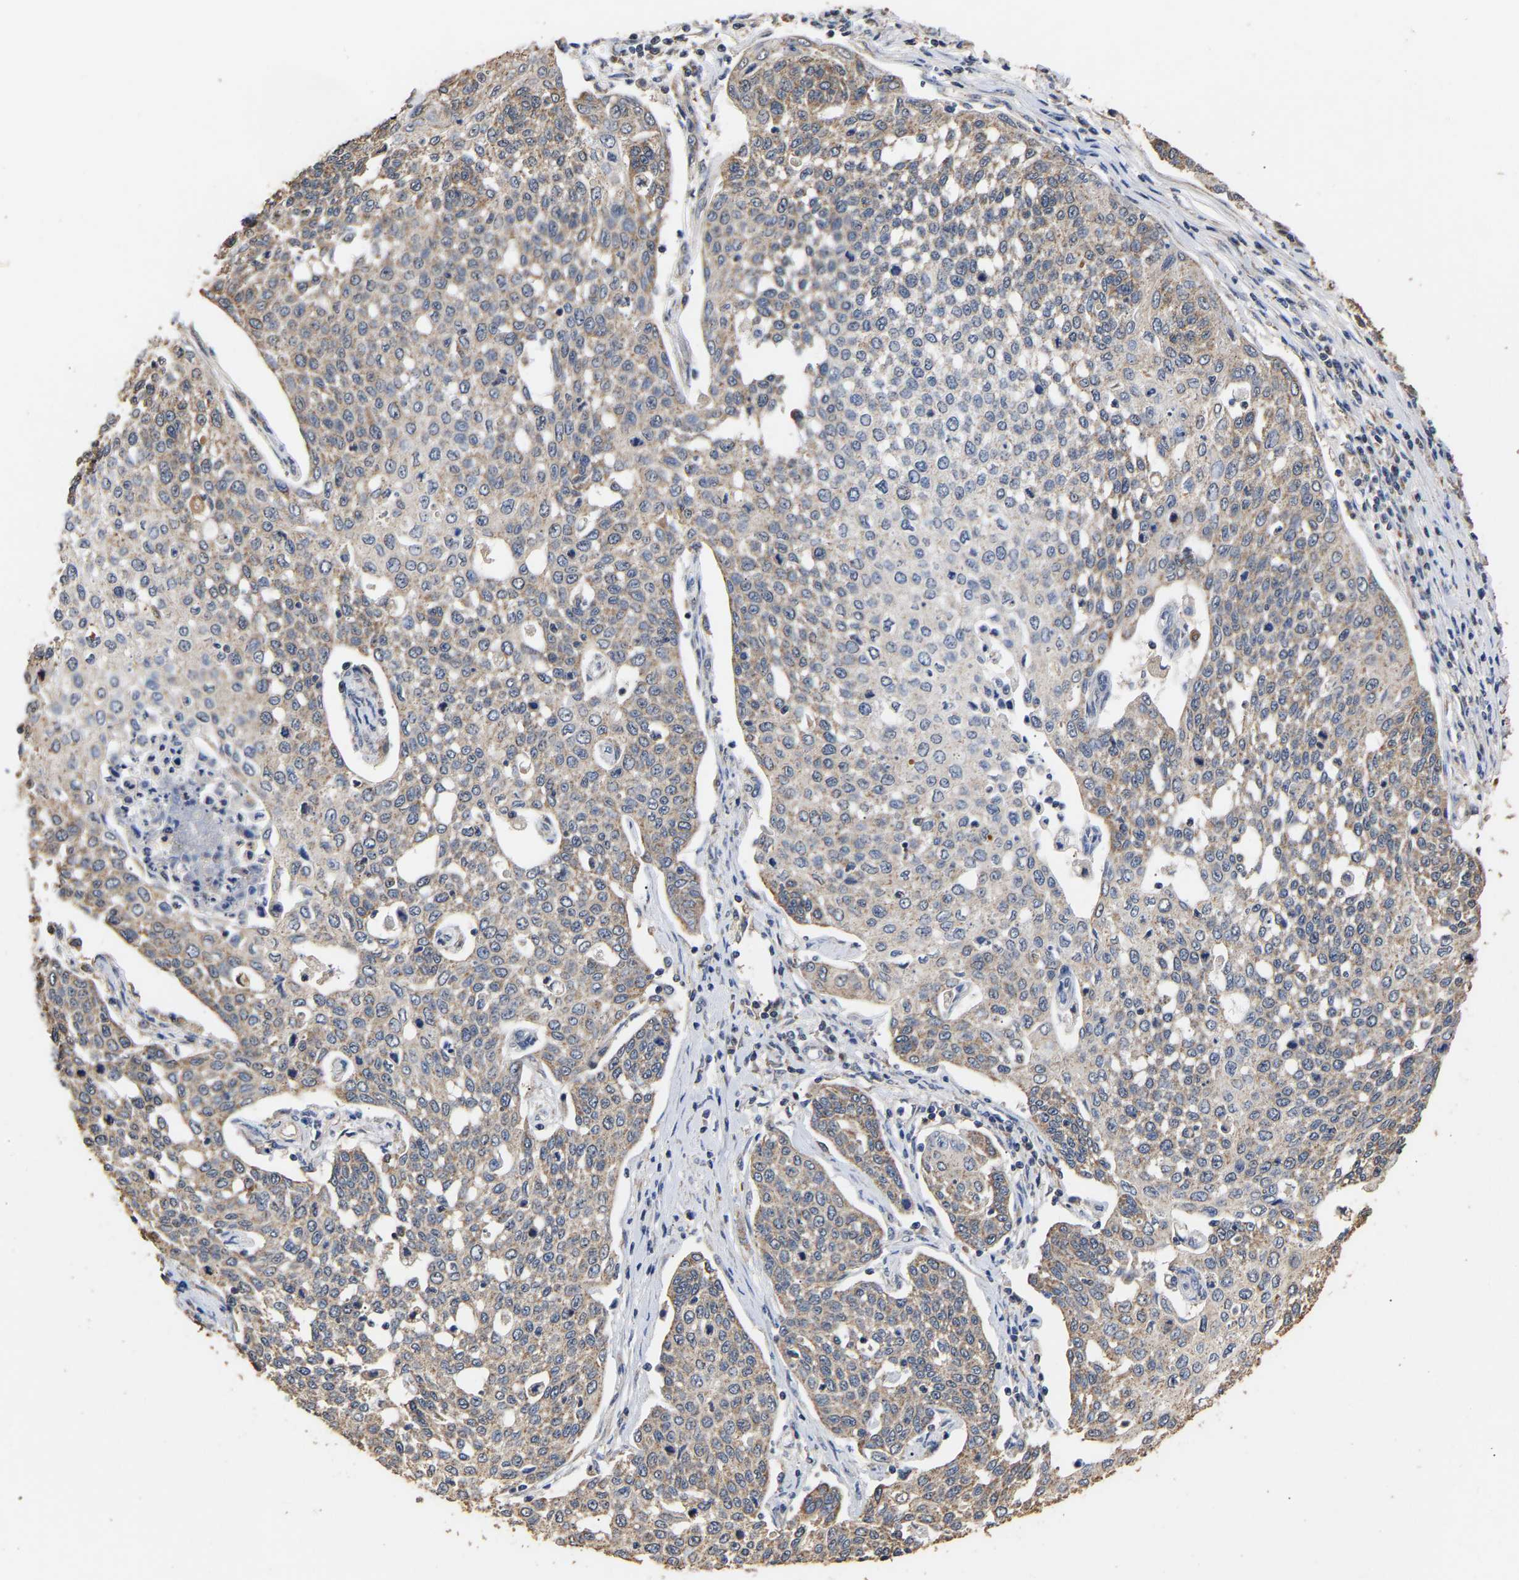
{"staining": {"intensity": "weak", "quantity": ">75%", "location": "cytoplasmic/membranous"}, "tissue": "cervical cancer", "cell_type": "Tumor cells", "image_type": "cancer", "snomed": [{"axis": "morphology", "description": "Squamous cell carcinoma, NOS"}, {"axis": "topography", "description": "Cervix"}], "caption": "Protein expression analysis of human squamous cell carcinoma (cervical) reveals weak cytoplasmic/membranous staining in approximately >75% of tumor cells. The staining was performed using DAB, with brown indicating positive protein expression. Nuclei are stained blue with hematoxylin.", "gene": "ZNF26", "patient": {"sex": "female", "age": 34}}